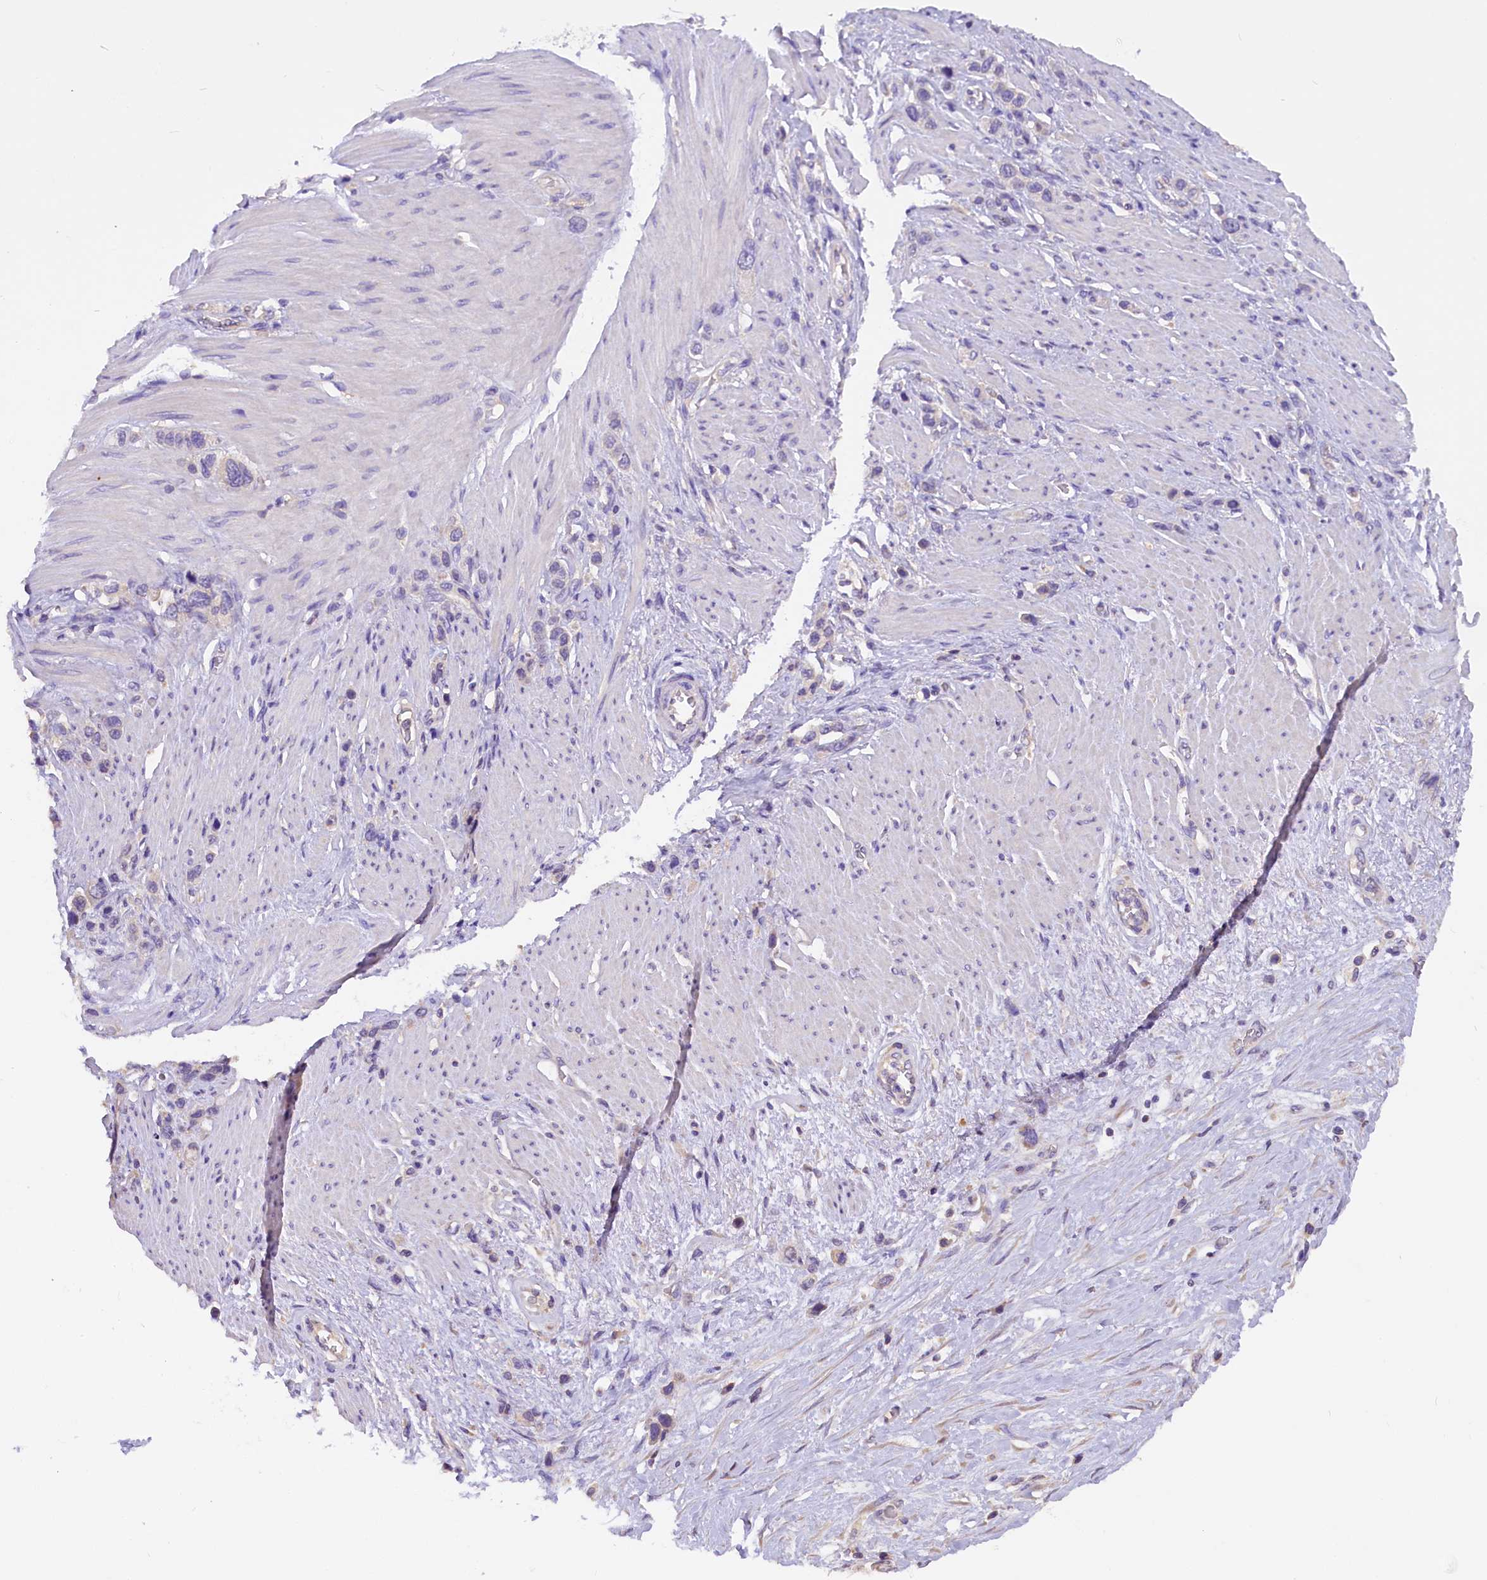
{"staining": {"intensity": "negative", "quantity": "none", "location": "none"}, "tissue": "stomach cancer", "cell_type": "Tumor cells", "image_type": "cancer", "snomed": [{"axis": "morphology", "description": "Adenocarcinoma, NOS"}, {"axis": "morphology", "description": "Adenocarcinoma, High grade"}, {"axis": "topography", "description": "Stomach, upper"}, {"axis": "topography", "description": "Stomach, lower"}], "caption": "Tumor cells show no significant staining in stomach cancer (adenocarcinoma).", "gene": "AP3B2", "patient": {"sex": "female", "age": 65}}